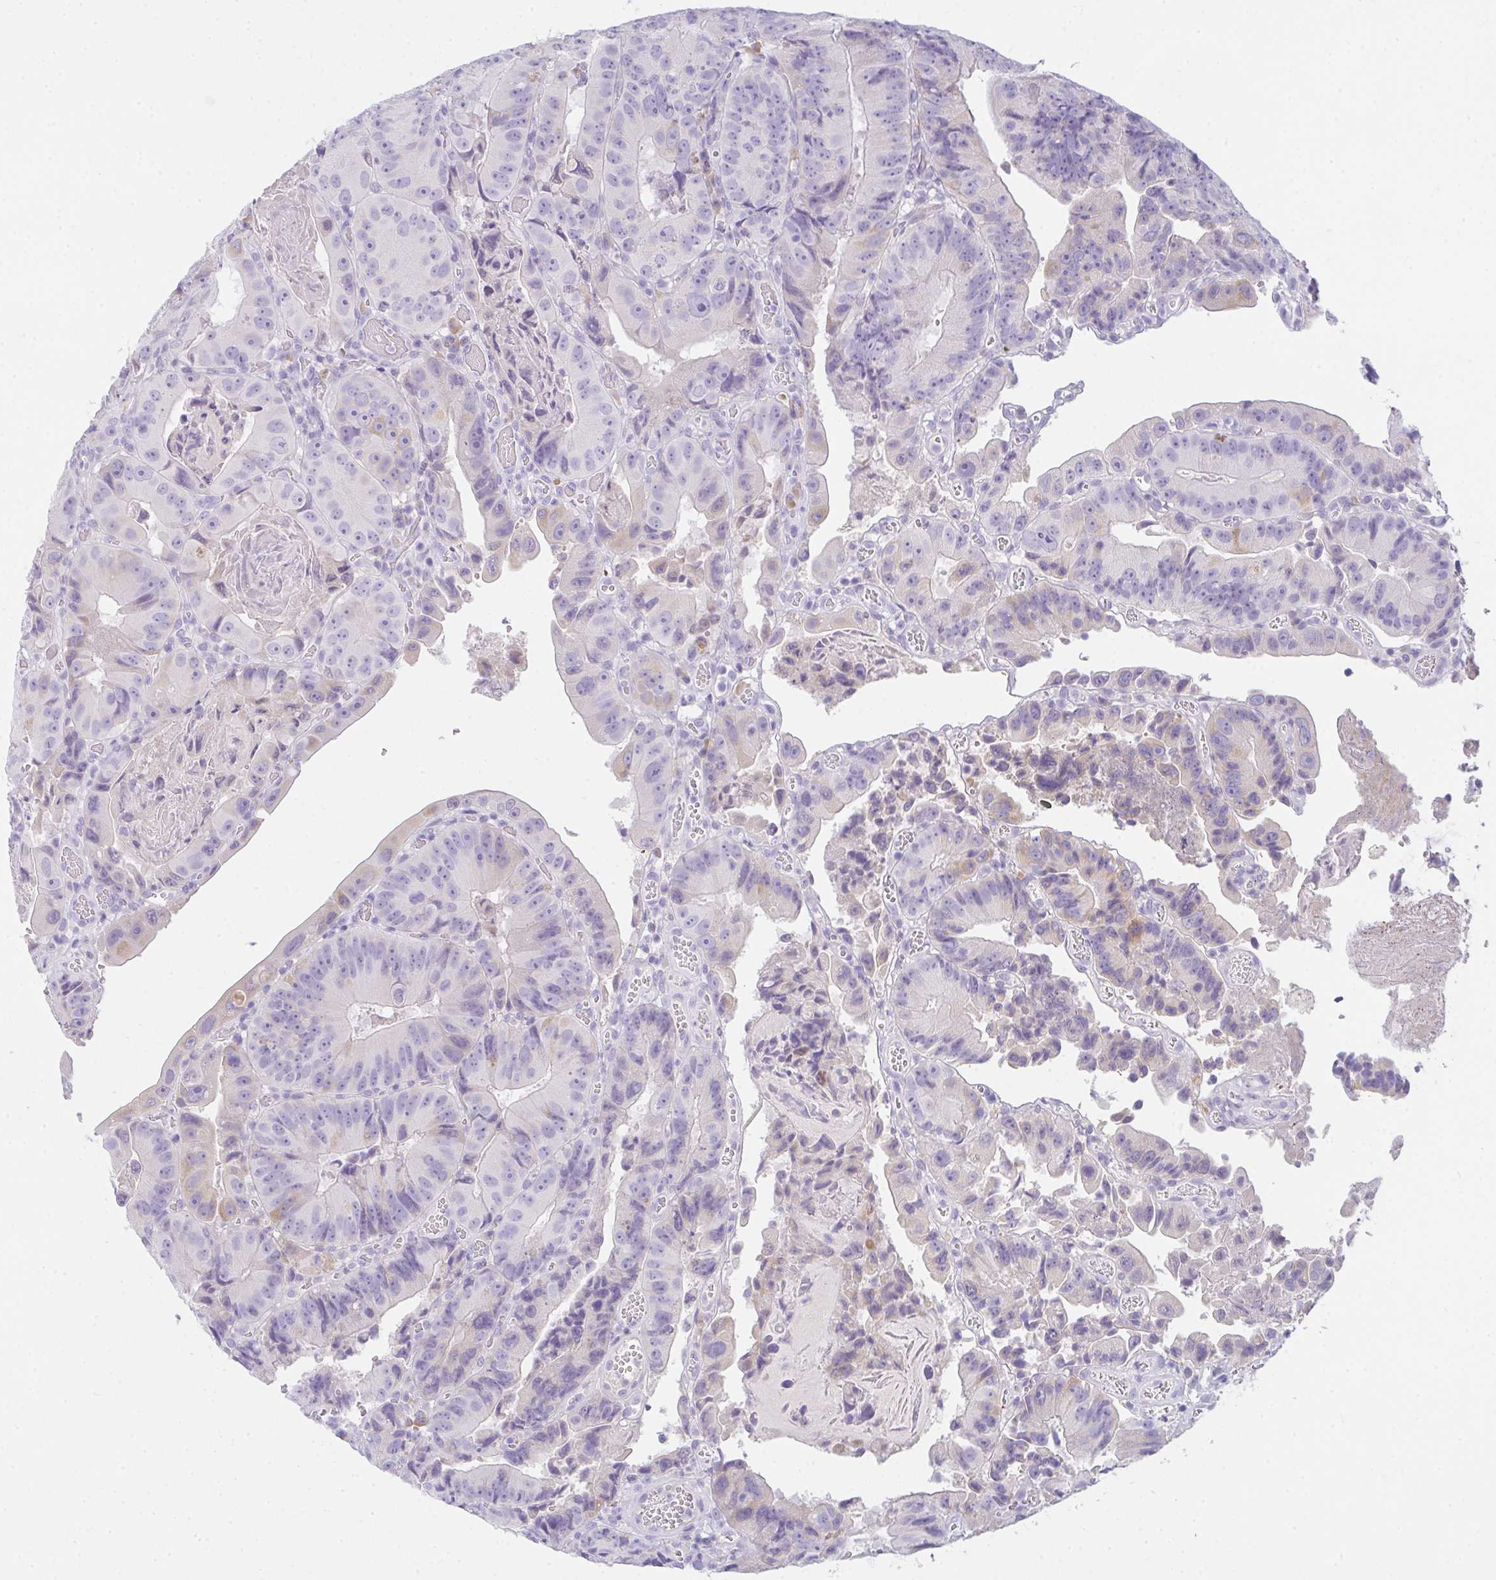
{"staining": {"intensity": "weak", "quantity": "<25%", "location": "cytoplasmic/membranous"}, "tissue": "colorectal cancer", "cell_type": "Tumor cells", "image_type": "cancer", "snomed": [{"axis": "morphology", "description": "Adenocarcinoma, NOS"}, {"axis": "topography", "description": "Colon"}], "caption": "The histopathology image reveals no significant expression in tumor cells of colorectal cancer.", "gene": "COX7B", "patient": {"sex": "female", "age": 86}}